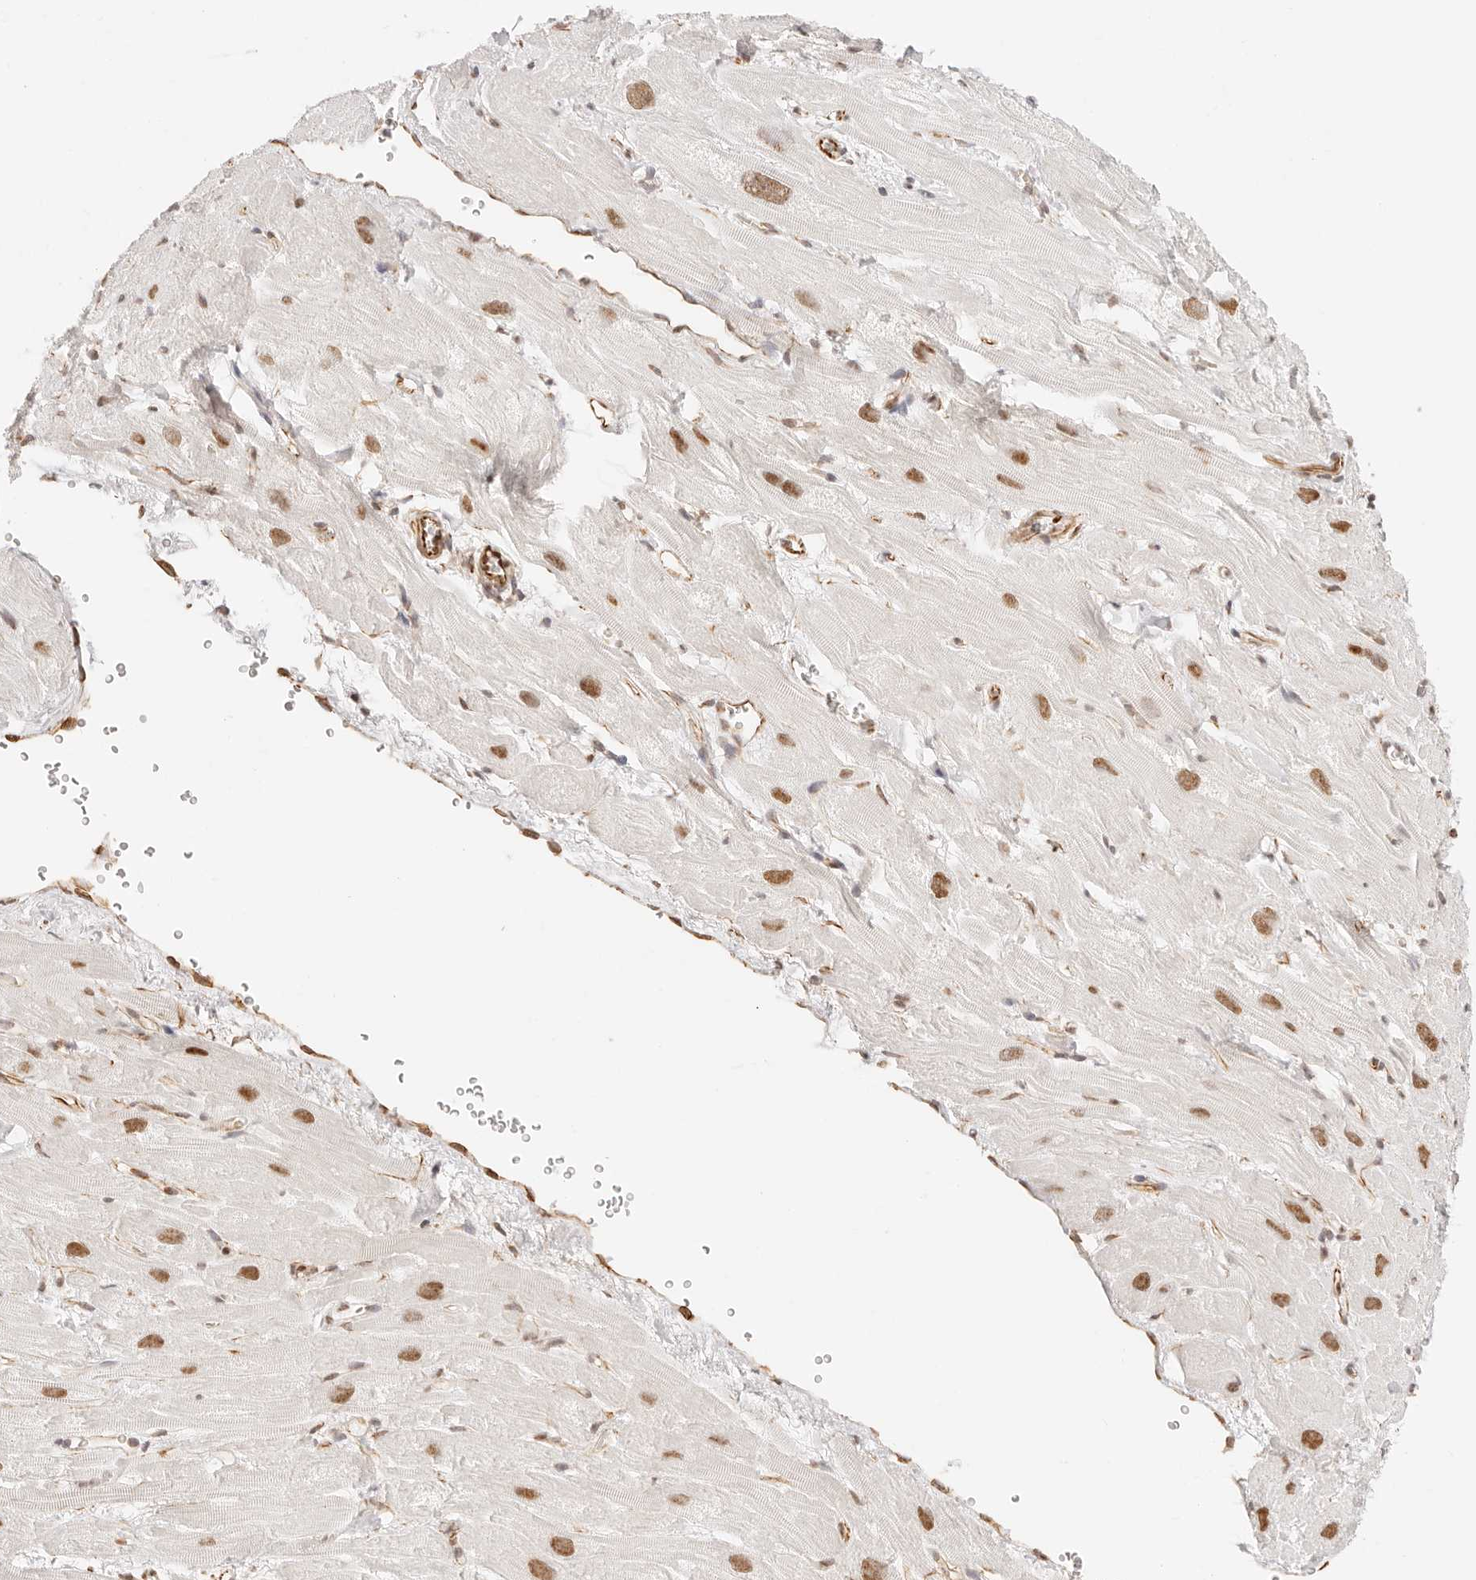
{"staining": {"intensity": "moderate", "quantity": "<25%", "location": "nuclear"}, "tissue": "heart muscle", "cell_type": "Cardiomyocytes", "image_type": "normal", "snomed": [{"axis": "morphology", "description": "Normal tissue, NOS"}, {"axis": "topography", "description": "Heart"}], "caption": "Protein expression by immunohistochemistry (IHC) shows moderate nuclear staining in approximately <25% of cardiomyocytes in unremarkable heart muscle.", "gene": "ZC3H11A", "patient": {"sex": "male", "age": 49}}